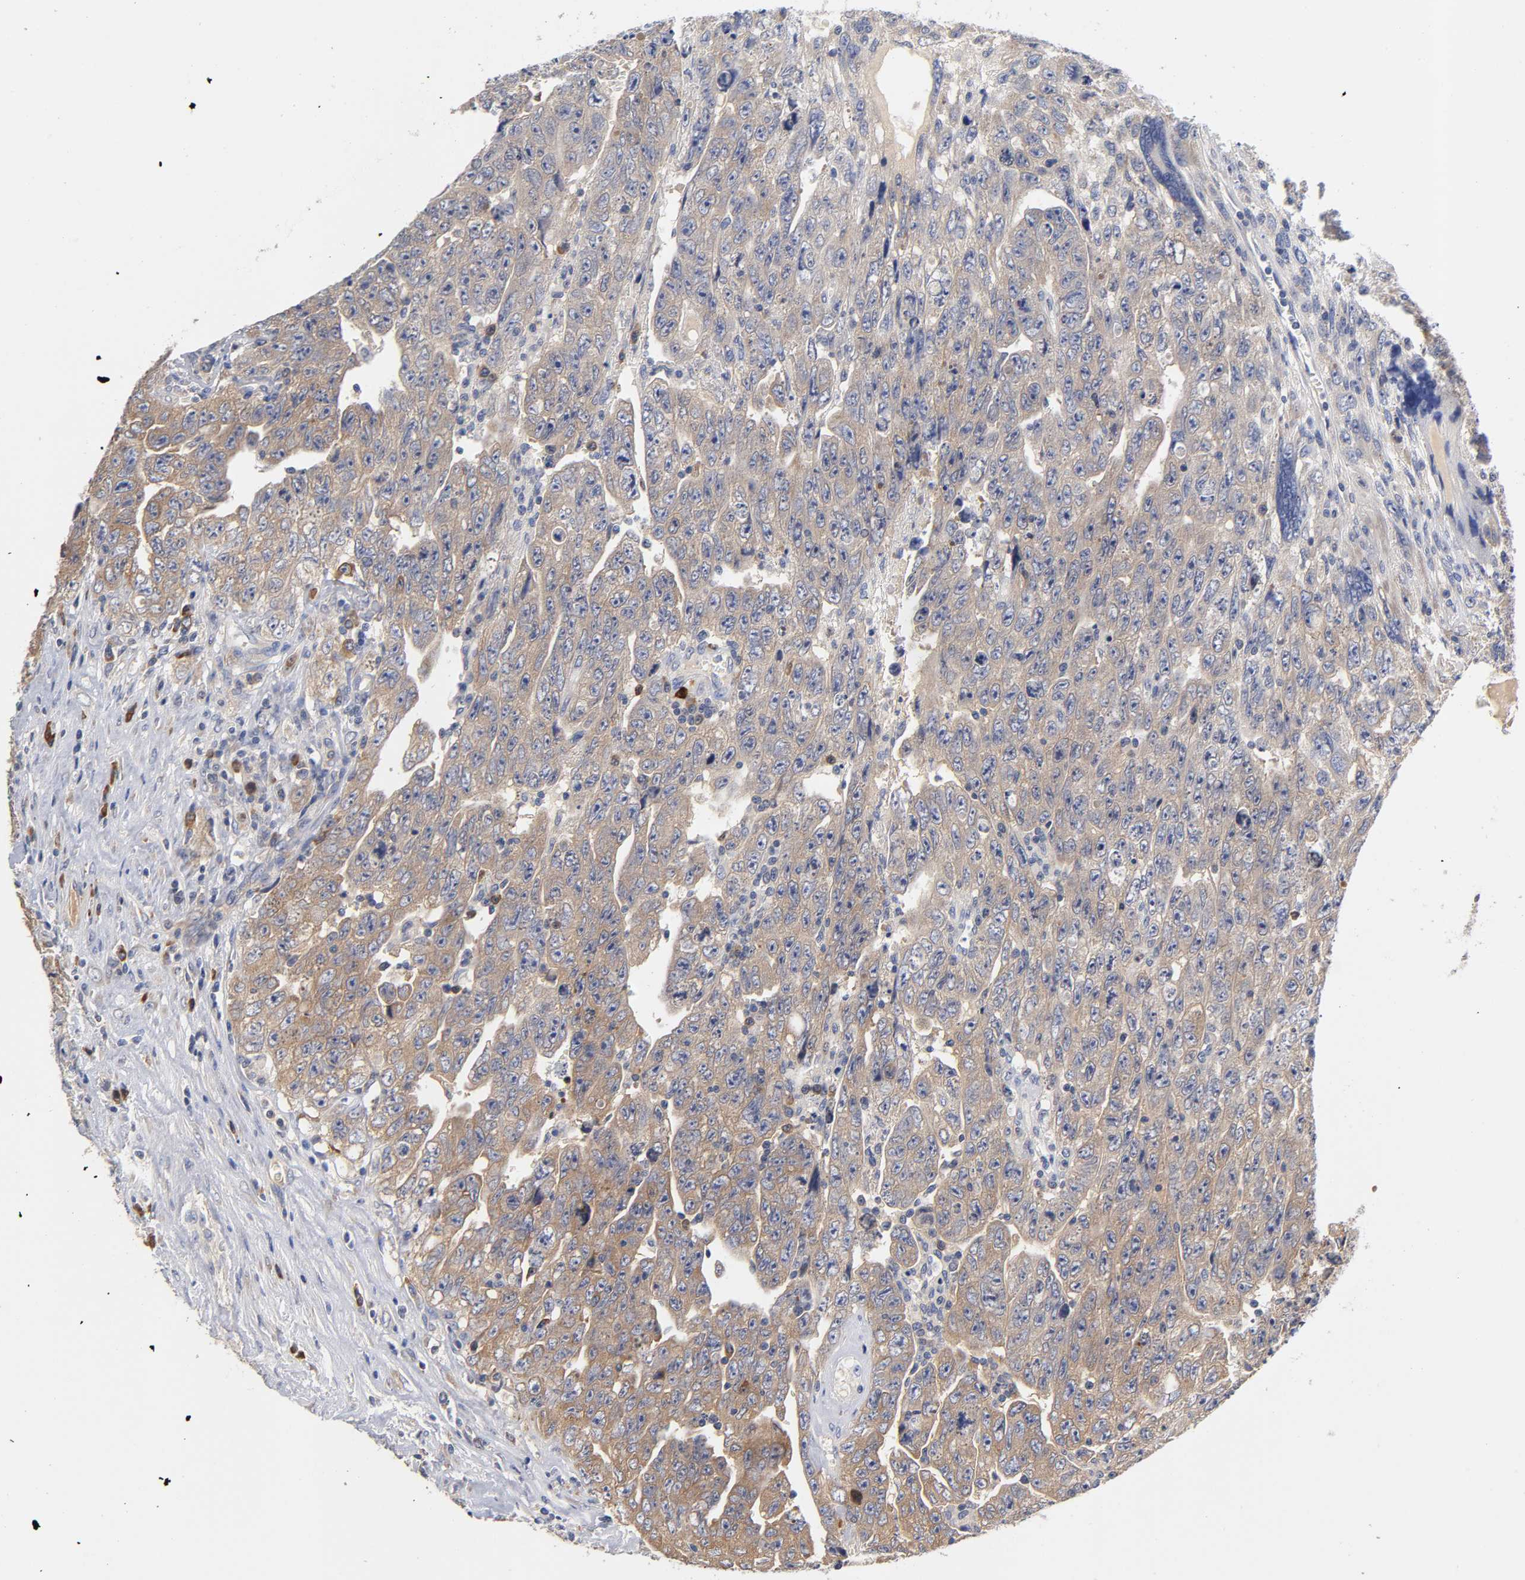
{"staining": {"intensity": "moderate", "quantity": ">75%", "location": "cytoplasmic/membranous"}, "tissue": "testis cancer", "cell_type": "Tumor cells", "image_type": "cancer", "snomed": [{"axis": "morphology", "description": "Carcinoma, Embryonal, NOS"}, {"axis": "topography", "description": "Testis"}], "caption": "Embryonal carcinoma (testis) stained with IHC reveals moderate cytoplasmic/membranous staining in approximately >75% of tumor cells.", "gene": "RPS29", "patient": {"sex": "male", "age": 28}}